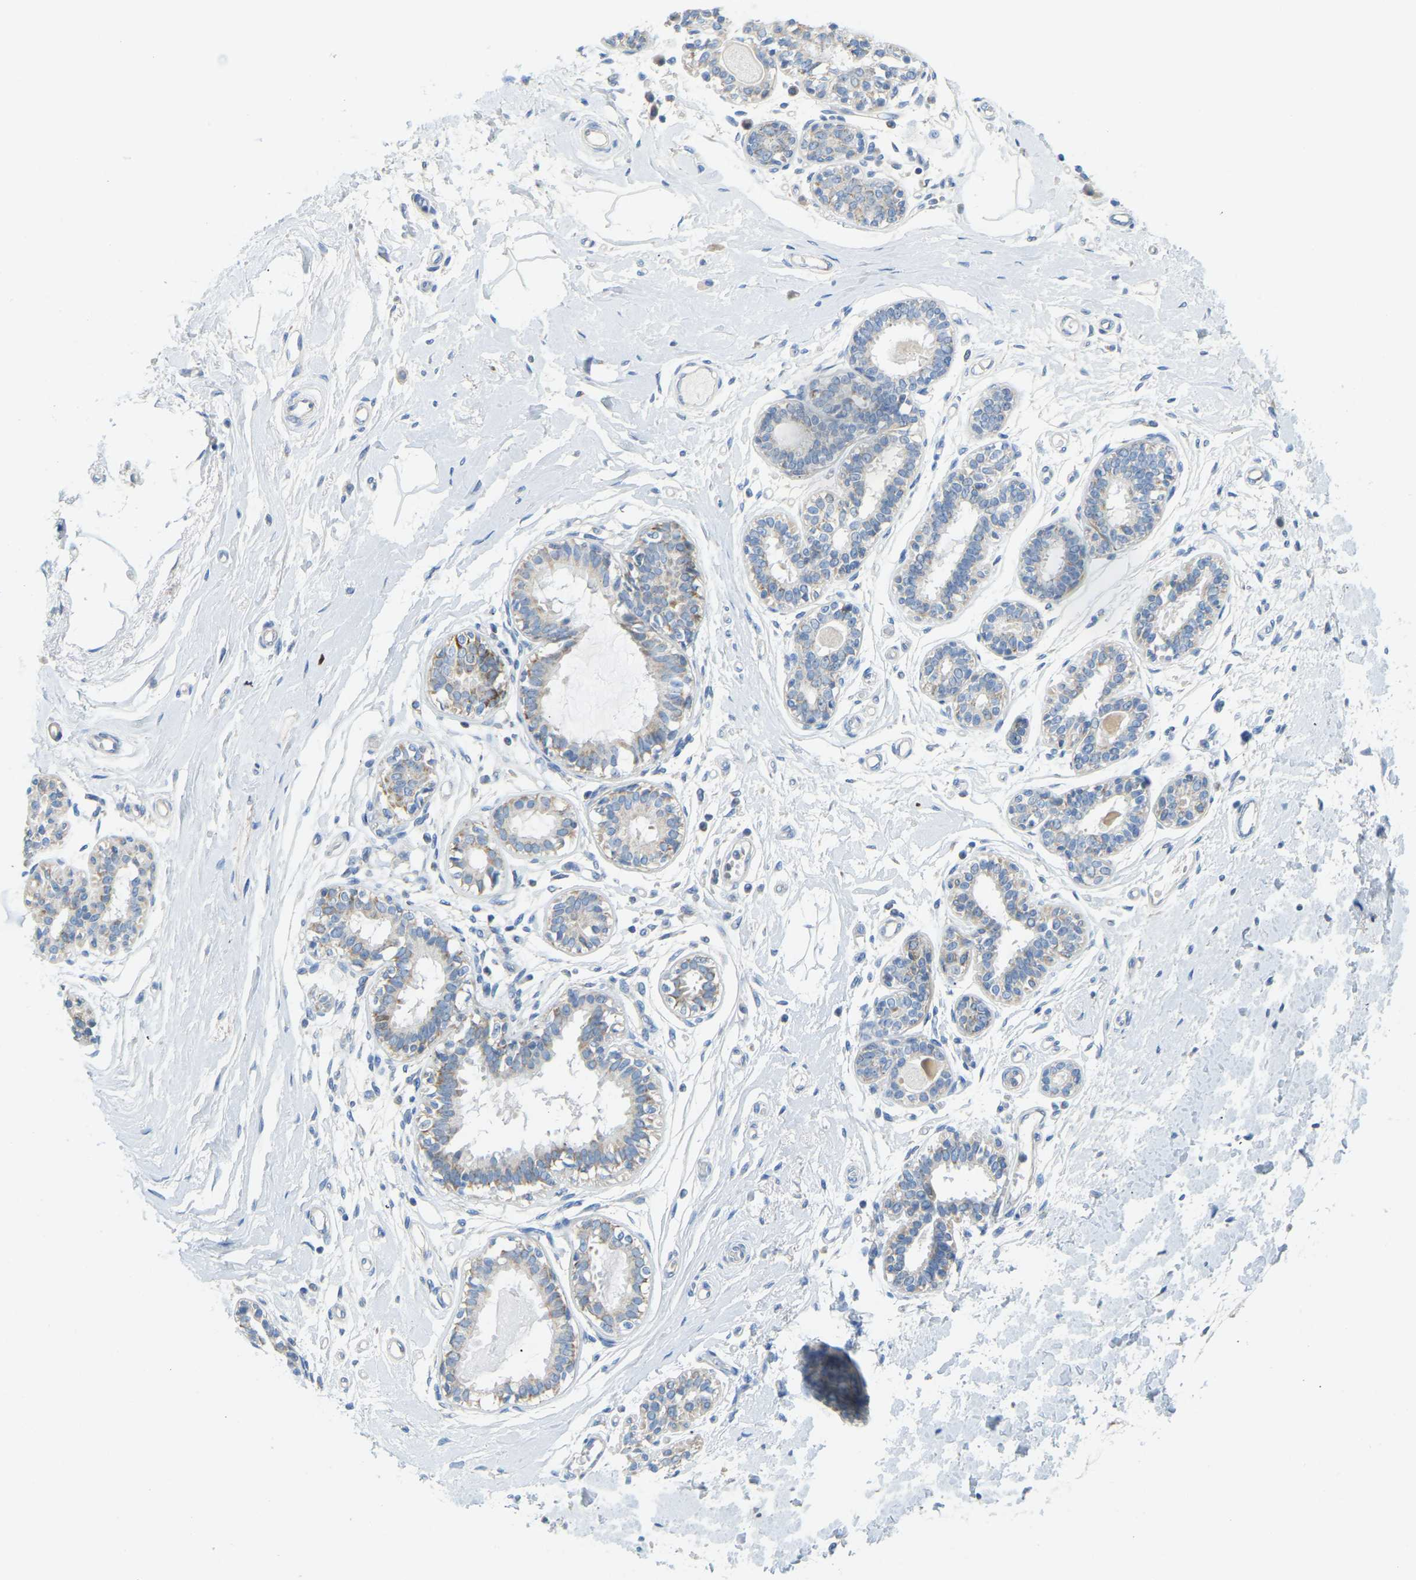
{"staining": {"intensity": "negative", "quantity": "none", "location": "none"}, "tissue": "breast", "cell_type": "Adipocytes", "image_type": "normal", "snomed": [{"axis": "morphology", "description": "Normal tissue, NOS"}, {"axis": "morphology", "description": "Lobular carcinoma"}, {"axis": "topography", "description": "Breast"}], "caption": "DAB immunohistochemical staining of unremarkable breast shows no significant expression in adipocytes. (Stains: DAB immunohistochemistry with hematoxylin counter stain, Microscopy: brightfield microscopy at high magnification).", "gene": "GDA", "patient": {"sex": "female", "age": 59}}